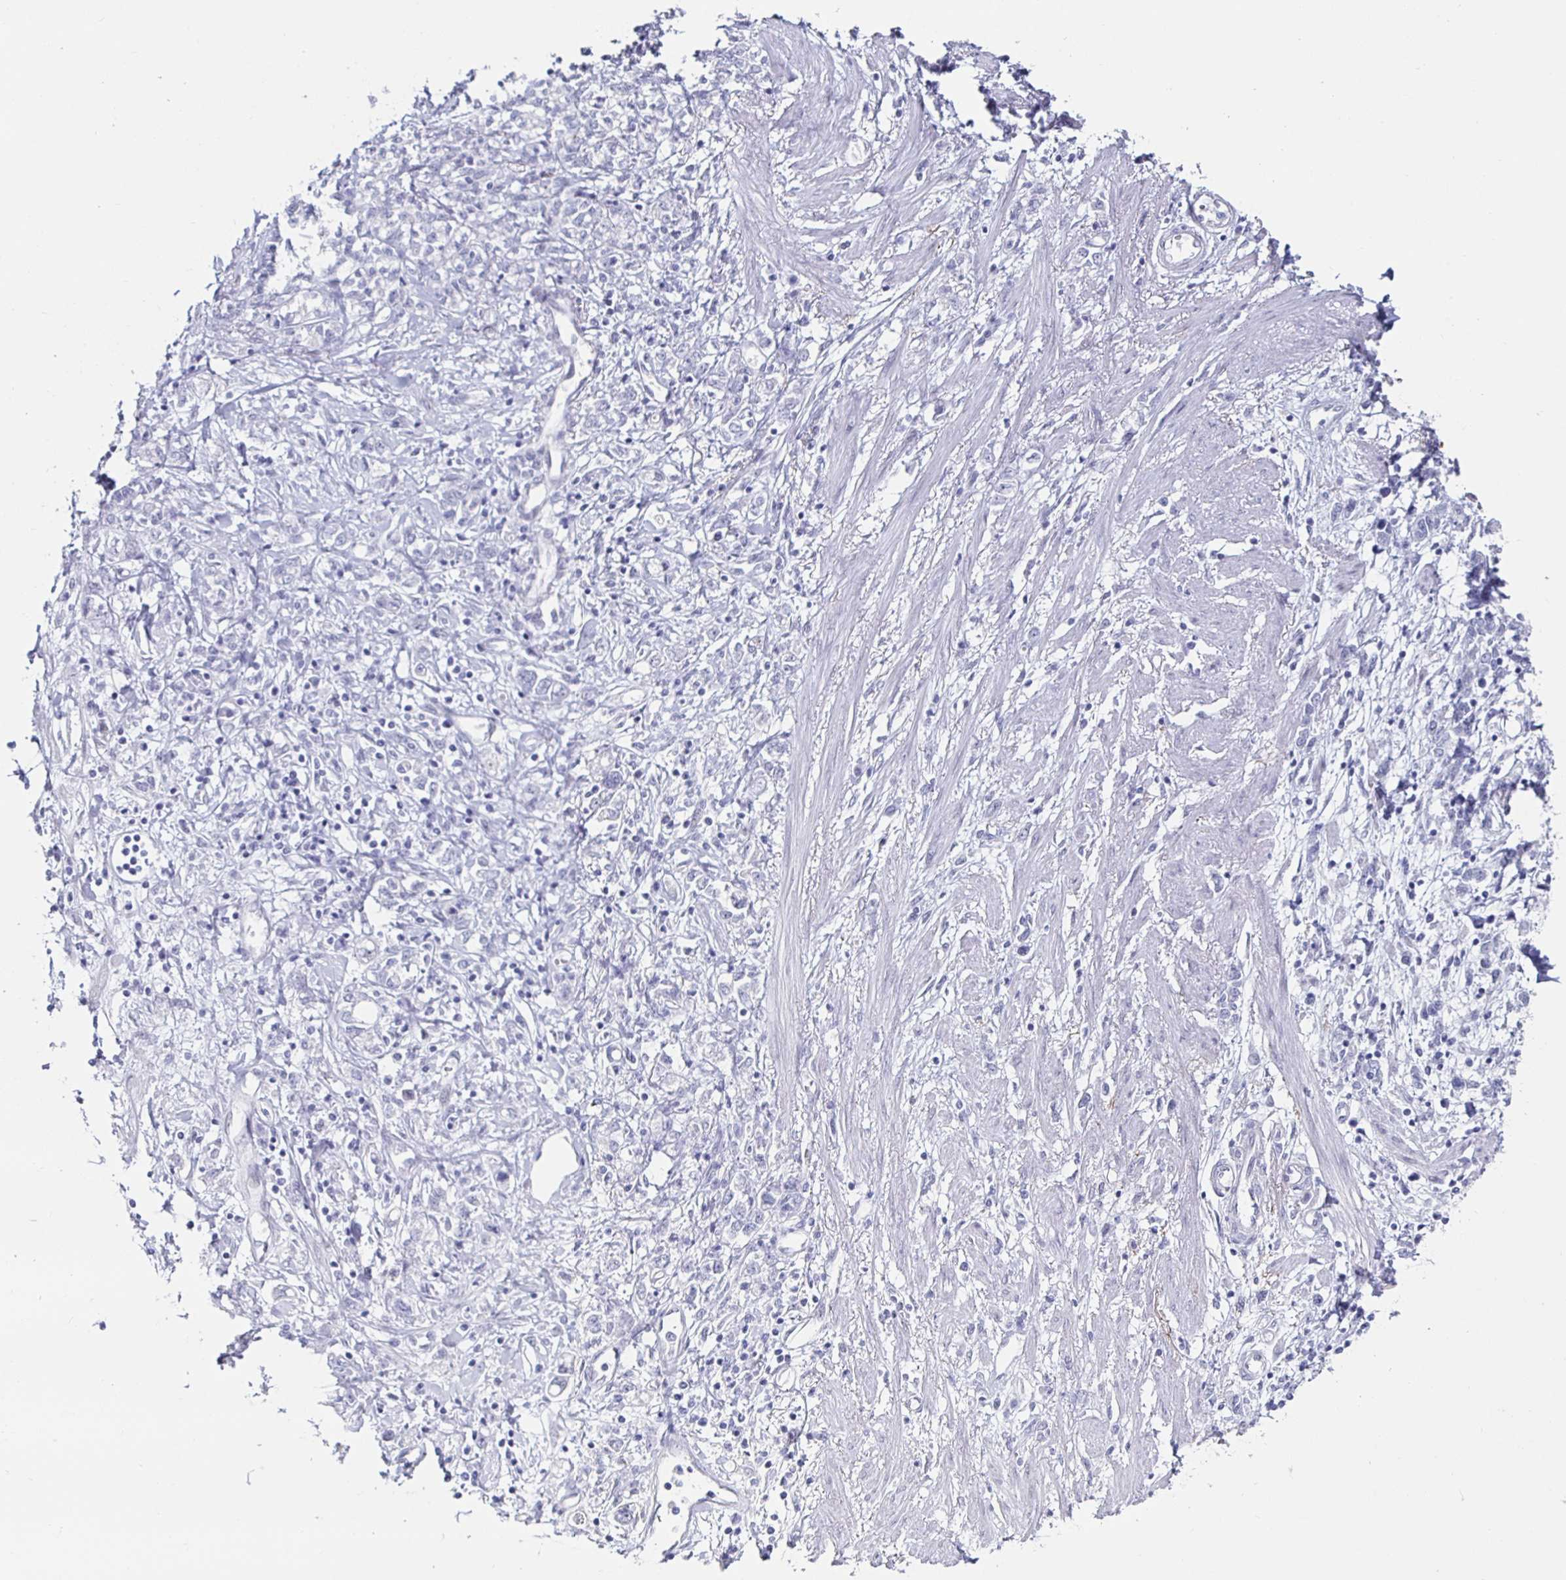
{"staining": {"intensity": "negative", "quantity": "none", "location": "none"}, "tissue": "stomach cancer", "cell_type": "Tumor cells", "image_type": "cancer", "snomed": [{"axis": "morphology", "description": "Adenocarcinoma, NOS"}, {"axis": "topography", "description": "Stomach"}], "caption": "Immunohistochemistry (IHC) histopathology image of neoplastic tissue: human adenocarcinoma (stomach) stained with DAB (3,3'-diaminobenzidine) exhibits no significant protein staining in tumor cells.", "gene": "KRT4", "patient": {"sex": "female", "age": 76}}